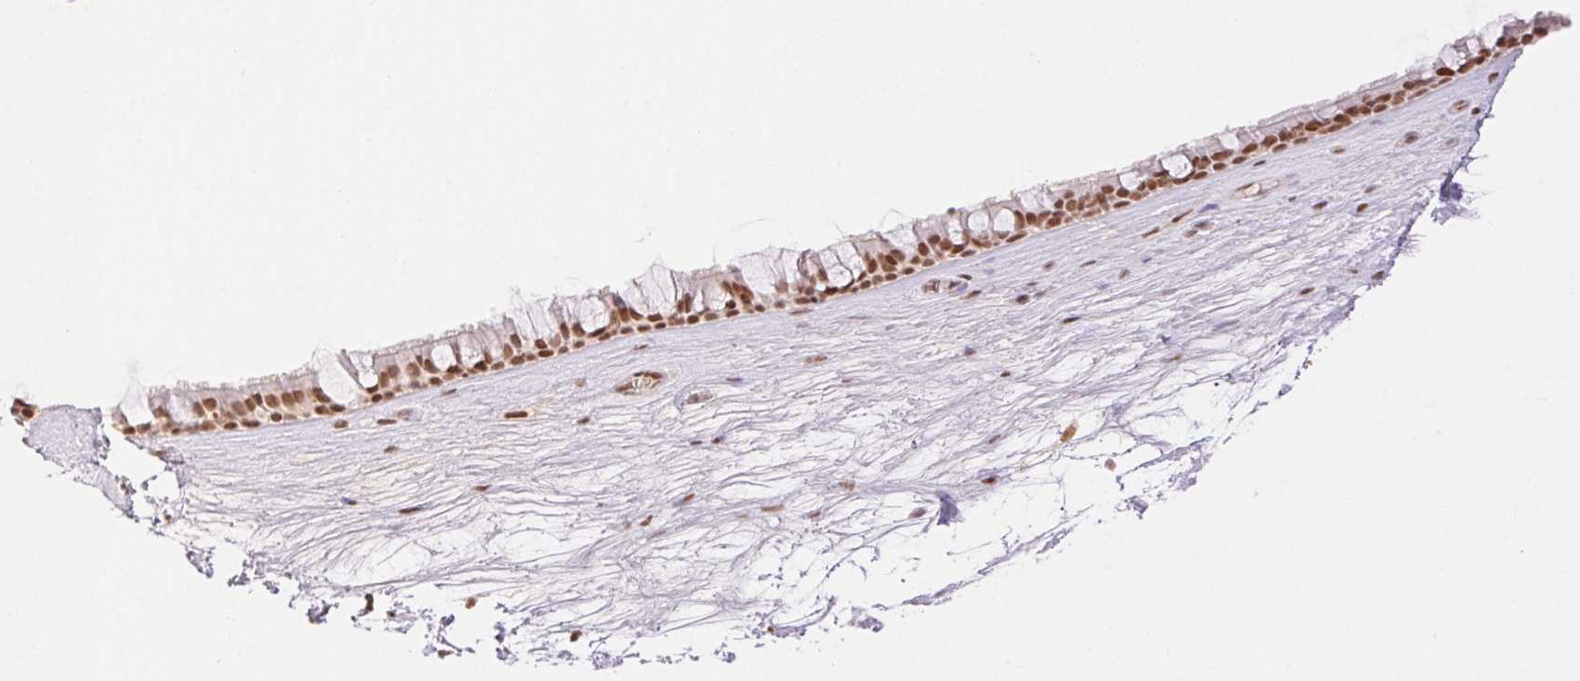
{"staining": {"intensity": "moderate", "quantity": ">75%", "location": "nuclear"}, "tissue": "nasopharynx", "cell_type": "Respiratory epithelial cells", "image_type": "normal", "snomed": [{"axis": "morphology", "description": "Normal tissue, NOS"}, {"axis": "topography", "description": "Nasopharynx"}], "caption": "Normal nasopharynx was stained to show a protein in brown. There is medium levels of moderate nuclear expression in about >75% of respiratory epithelial cells. The staining was performed using DAB (3,3'-diaminobenzidine), with brown indicating positive protein expression. Nuclei are stained blue with hematoxylin.", "gene": "H2AZ1", "patient": {"sex": "male", "age": 68}}